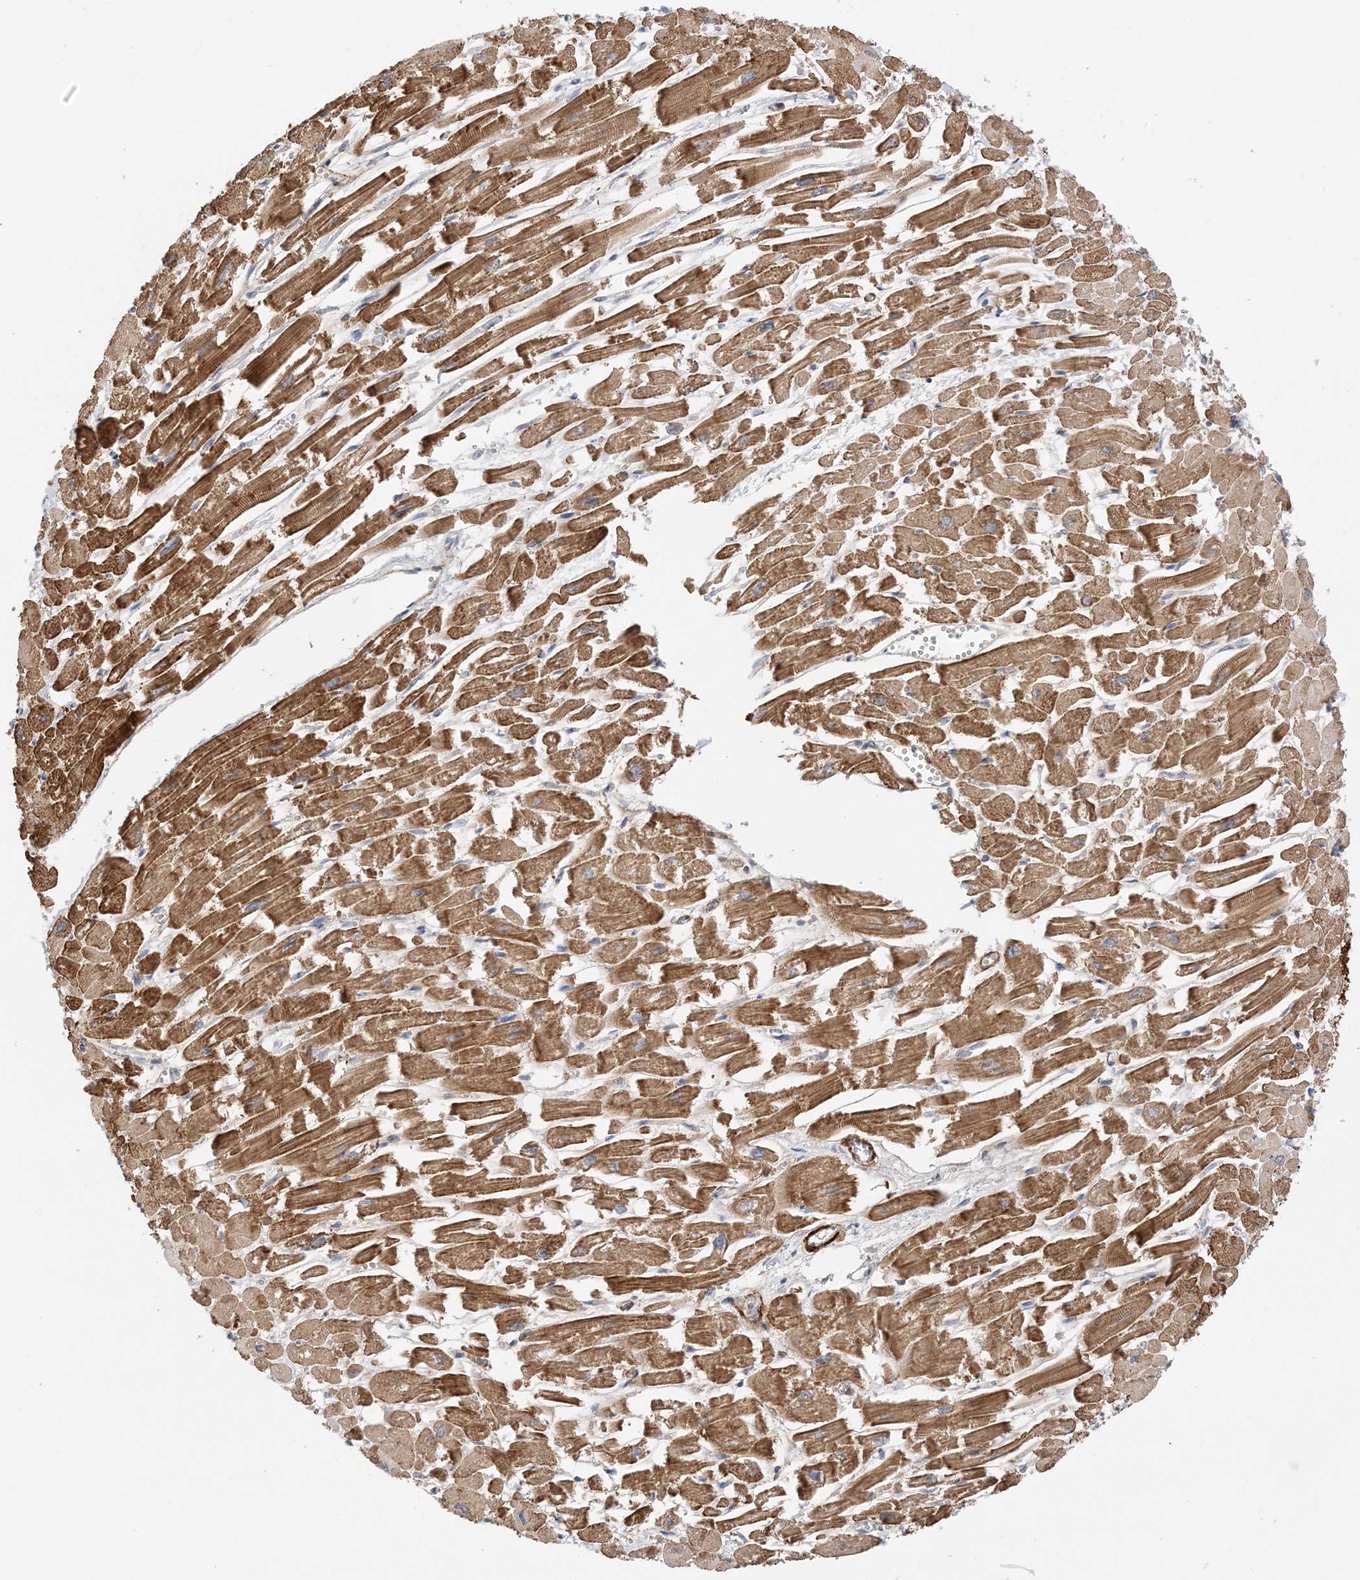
{"staining": {"intensity": "strong", "quantity": ">75%", "location": "cytoplasmic/membranous"}, "tissue": "heart muscle", "cell_type": "Cardiomyocytes", "image_type": "normal", "snomed": [{"axis": "morphology", "description": "Normal tissue, NOS"}, {"axis": "topography", "description": "Heart"}], "caption": "A micrograph of heart muscle stained for a protein shows strong cytoplasmic/membranous brown staining in cardiomyocytes. (IHC, brightfield microscopy, high magnification).", "gene": "KIFBP", "patient": {"sex": "male", "age": 54}}